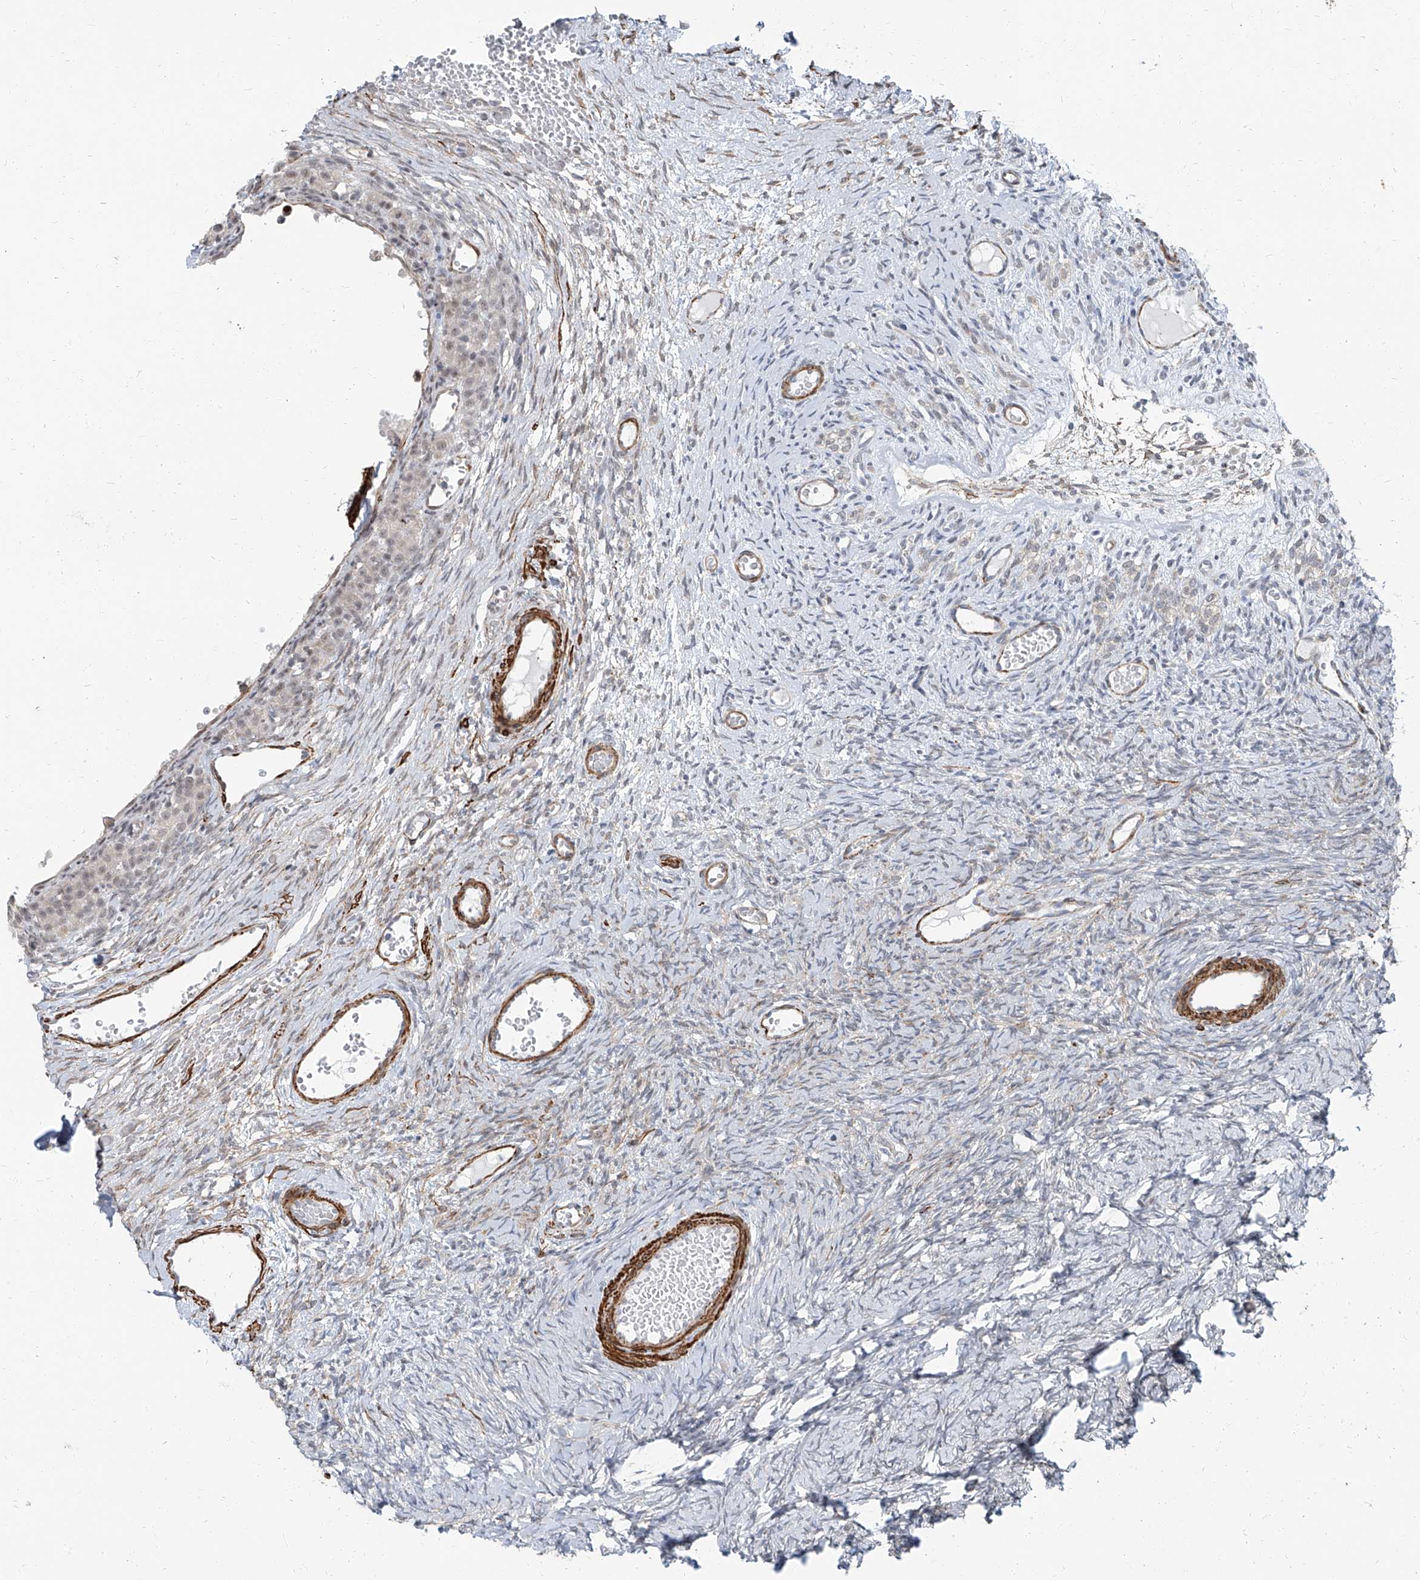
{"staining": {"intensity": "negative", "quantity": "none", "location": "none"}, "tissue": "ovary", "cell_type": "Ovarian stroma cells", "image_type": "normal", "snomed": [{"axis": "morphology", "description": "Adenocarcinoma, NOS"}, {"axis": "topography", "description": "Endometrium"}], "caption": "An immunohistochemistry (IHC) photomicrograph of benign ovary is shown. There is no staining in ovarian stroma cells of ovary.", "gene": "TXLNB", "patient": {"sex": "female", "age": 32}}